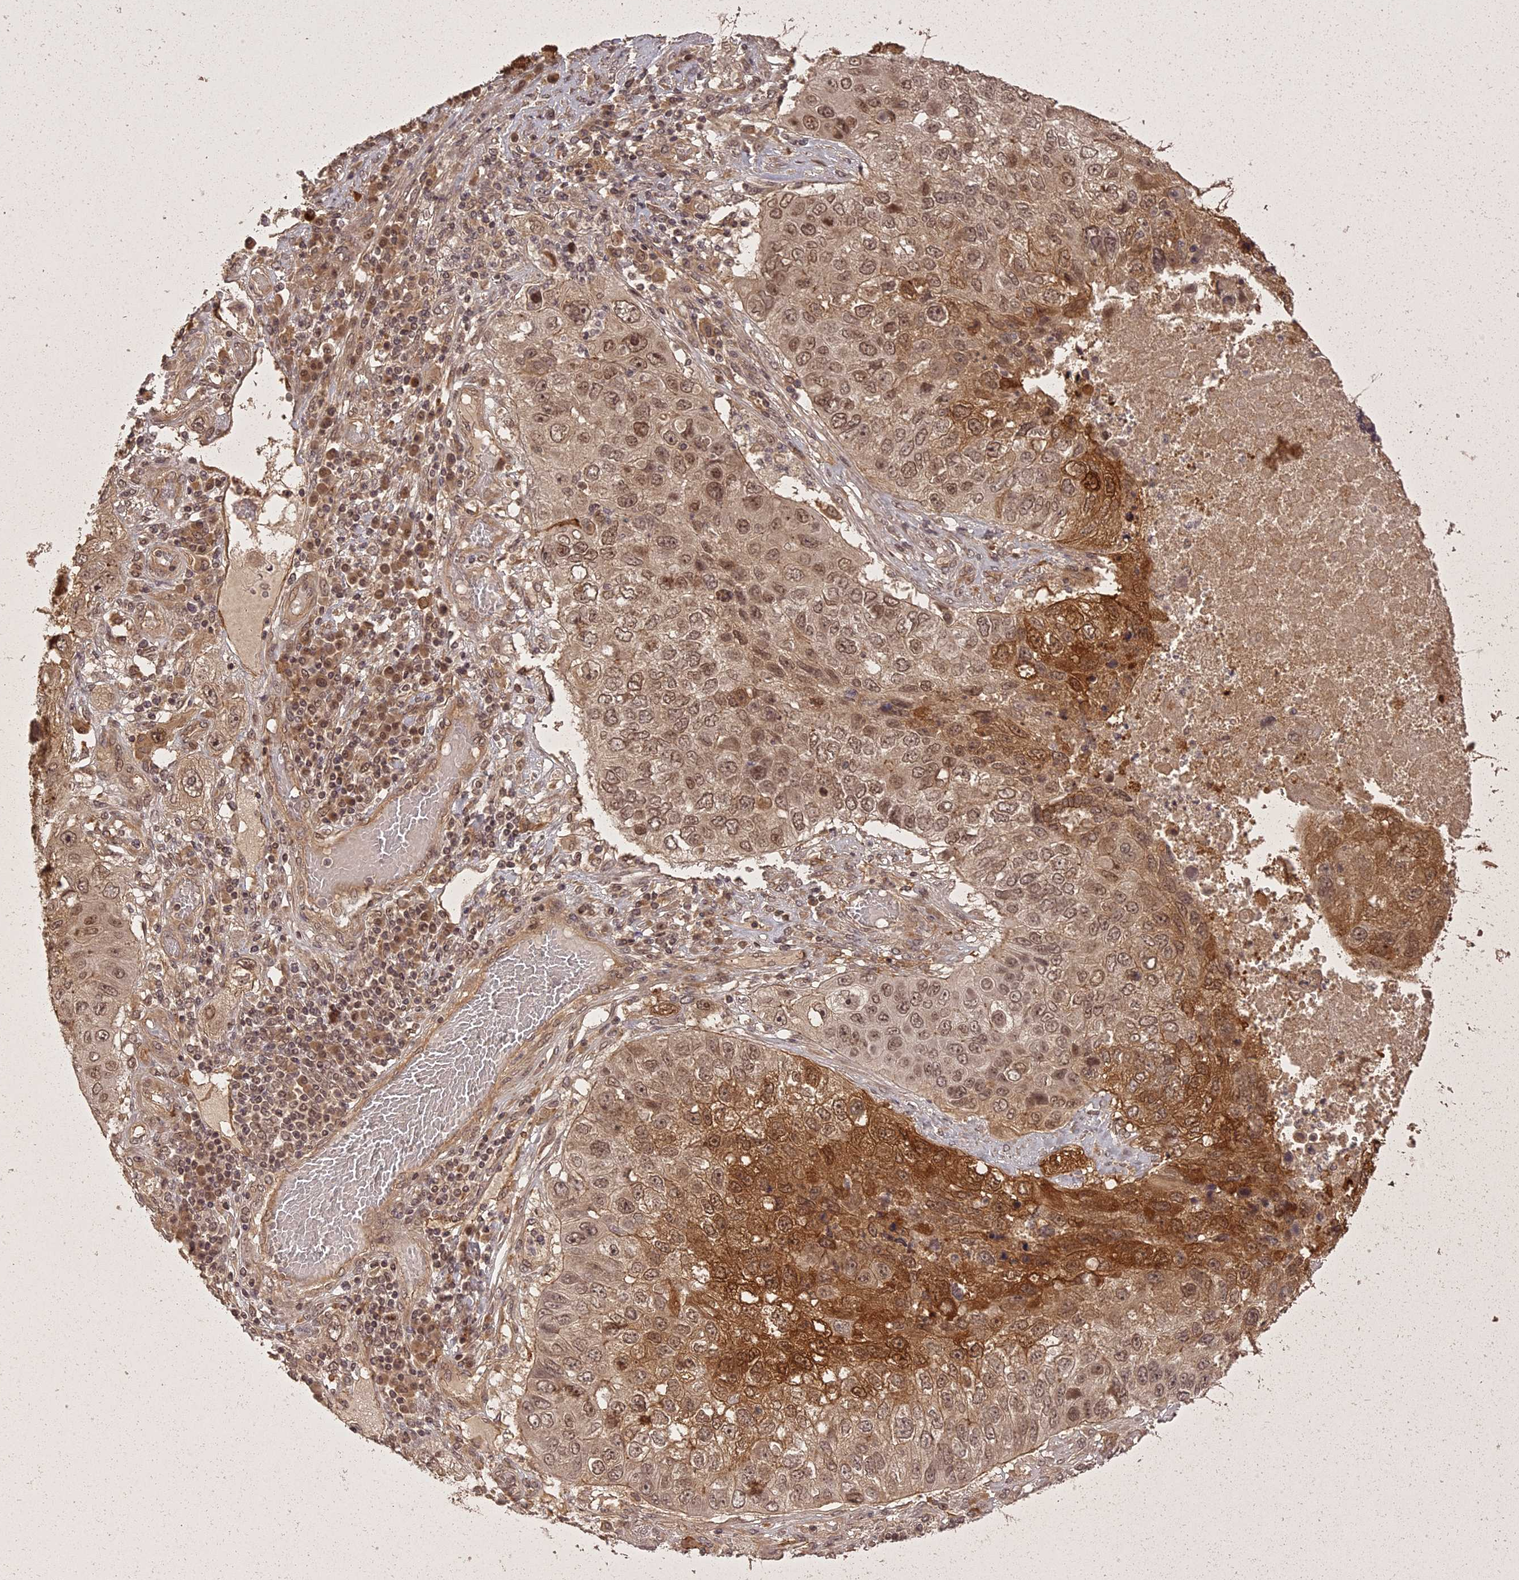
{"staining": {"intensity": "moderate", "quantity": ">75%", "location": "cytoplasmic/membranous,nuclear"}, "tissue": "lung cancer", "cell_type": "Tumor cells", "image_type": "cancer", "snomed": [{"axis": "morphology", "description": "Squamous cell carcinoma, NOS"}, {"axis": "topography", "description": "Lung"}], "caption": "High-magnification brightfield microscopy of squamous cell carcinoma (lung) stained with DAB (3,3'-diaminobenzidine) (brown) and counterstained with hematoxylin (blue). tumor cells exhibit moderate cytoplasmic/membranous and nuclear positivity is present in approximately>75% of cells.", "gene": "ING5", "patient": {"sex": "male", "age": 61}}